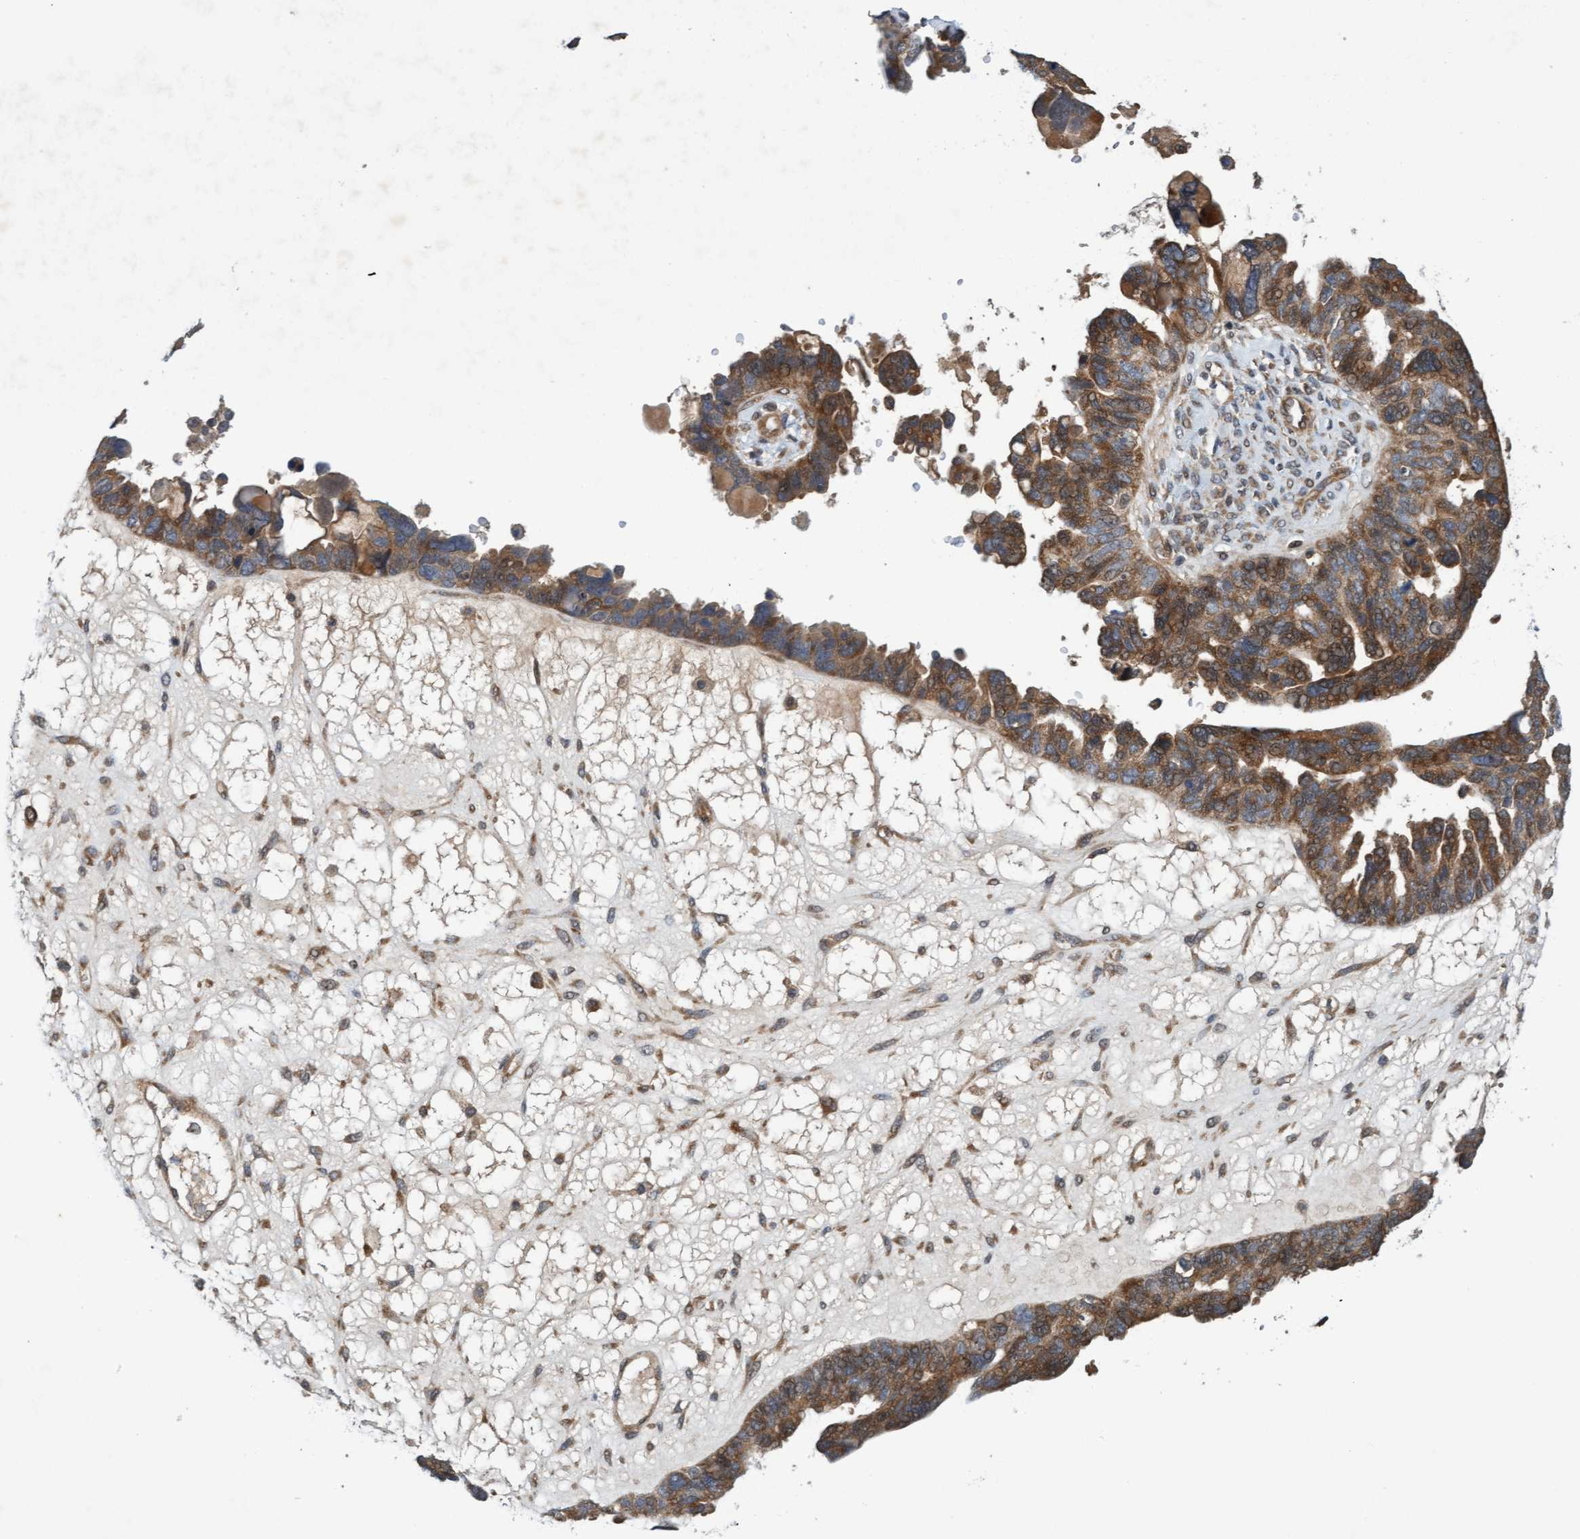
{"staining": {"intensity": "moderate", "quantity": ">75%", "location": "cytoplasmic/membranous"}, "tissue": "ovarian cancer", "cell_type": "Tumor cells", "image_type": "cancer", "snomed": [{"axis": "morphology", "description": "Cystadenocarcinoma, serous, NOS"}, {"axis": "topography", "description": "Ovary"}], "caption": "Immunohistochemistry of human ovarian cancer (serous cystadenocarcinoma) shows medium levels of moderate cytoplasmic/membranous staining in about >75% of tumor cells. The staining is performed using DAB (3,3'-diaminobenzidine) brown chromogen to label protein expression. The nuclei are counter-stained blue using hematoxylin.", "gene": "MLXIP", "patient": {"sex": "female", "age": 79}}